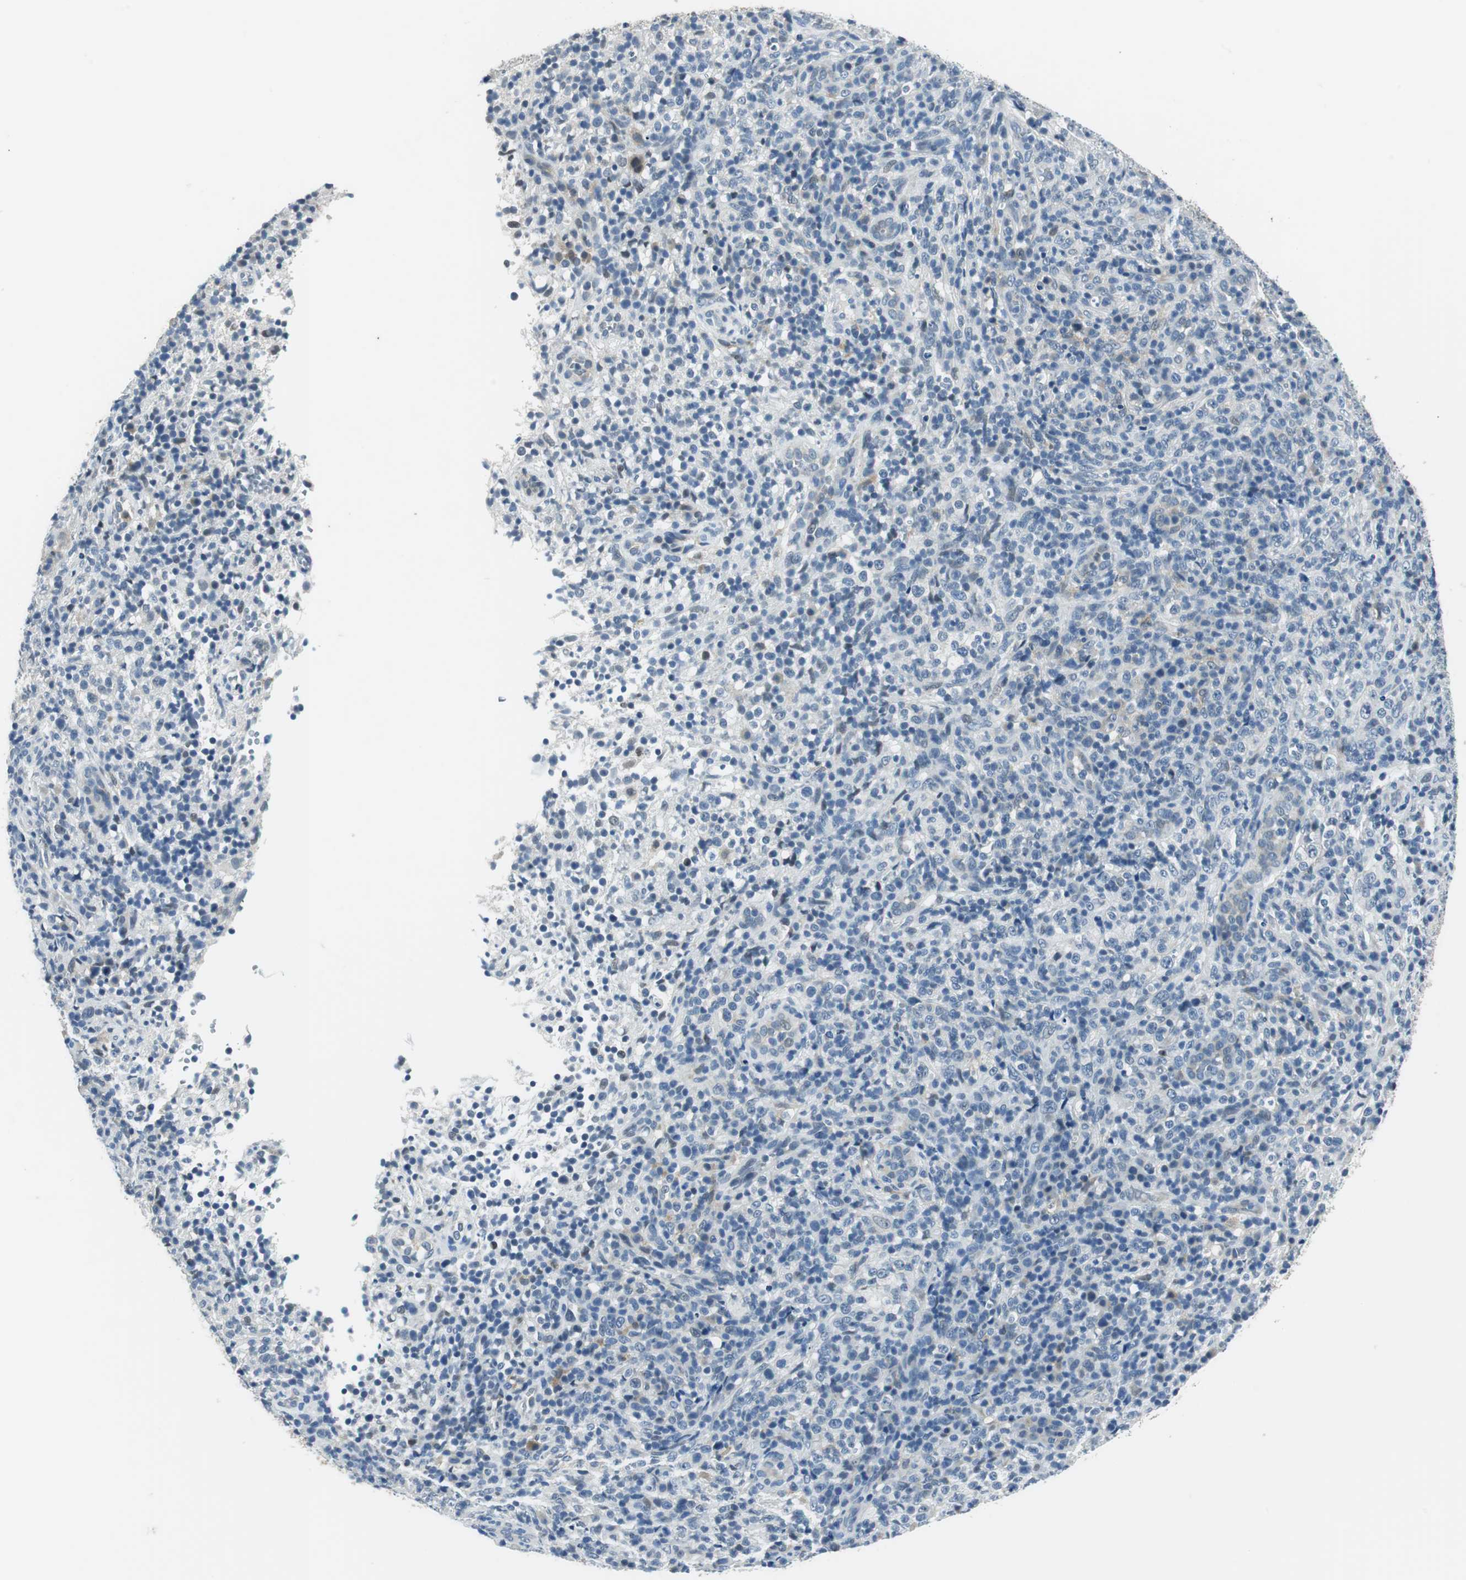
{"staining": {"intensity": "negative", "quantity": "none", "location": "none"}, "tissue": "lymphoma", "cell_type": "Tumor cells", "image_type": "cancer", "snomed": [{"axis": "morphology", "description": "Malignant lymphoma, non-Hodgkin's type, High grade"}, {"axis": "topography", "description": "Lymph node"}], "caption": "A photomicrograph of human high-grade malignant lymphoma, non-Hodgkin's type is negative for staining in tumor cells.", "gene": "ME1", "patient": {"sex": "female", "age": 76}}